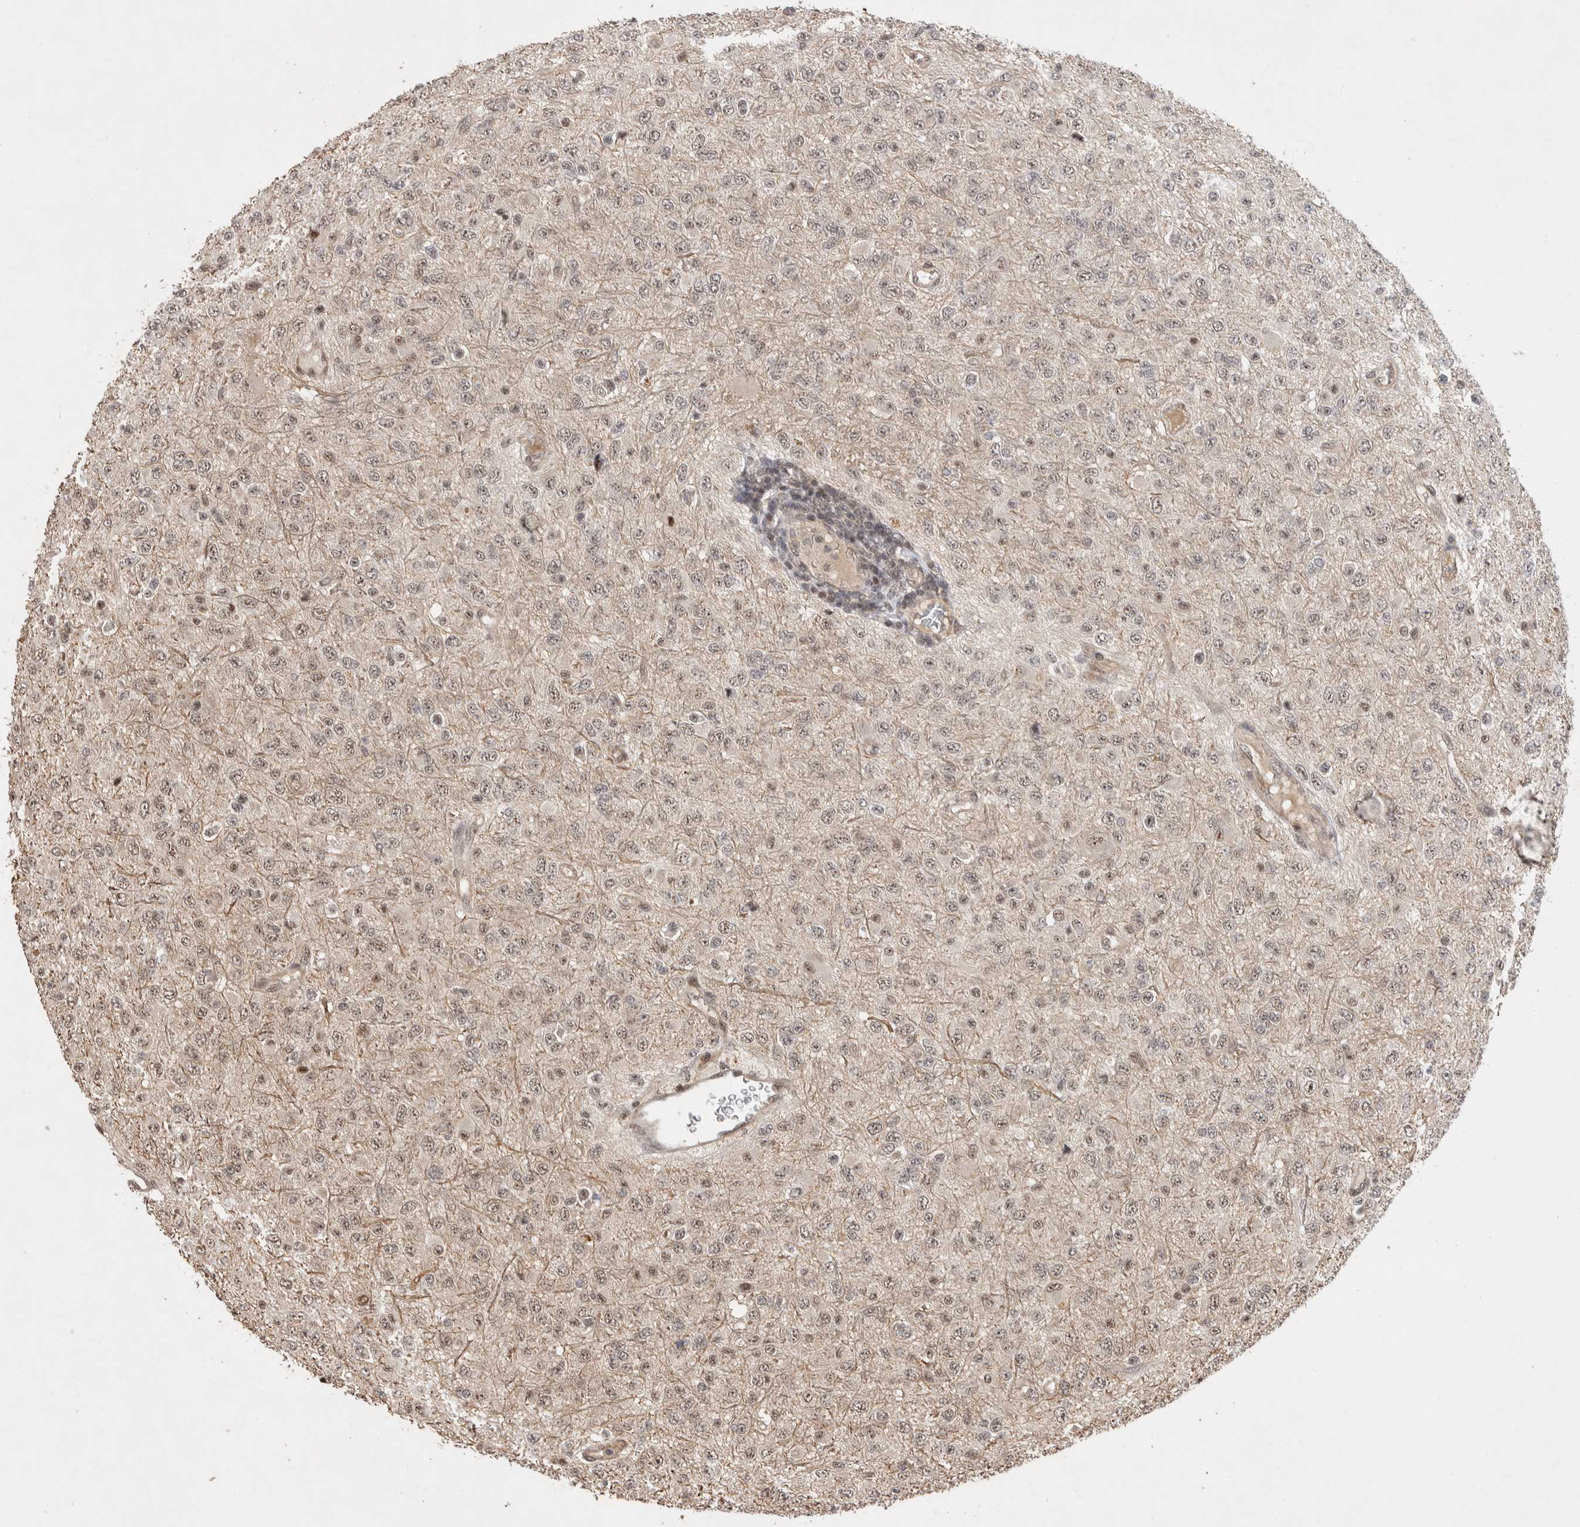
{"staining": {"intensity": "weak", "quantity": ">75%", "location": "nuclear"}, "tissue": "glioma", "cell_type": "Tumor cells", "image_type": "cancer", "snomed": [{"axis": "morphology", "description": "Glioma, malignant, High grade"}, {"axis": "topography", "description": "pancreas cauda"}], "caption": "Human malignant high-grade glioma stained with a brown dye shows weak nuclear positive positivity in about >75% of tumor cells.", "gene": "TOR1B", "patient": {"sex": "male", "age": 60}}